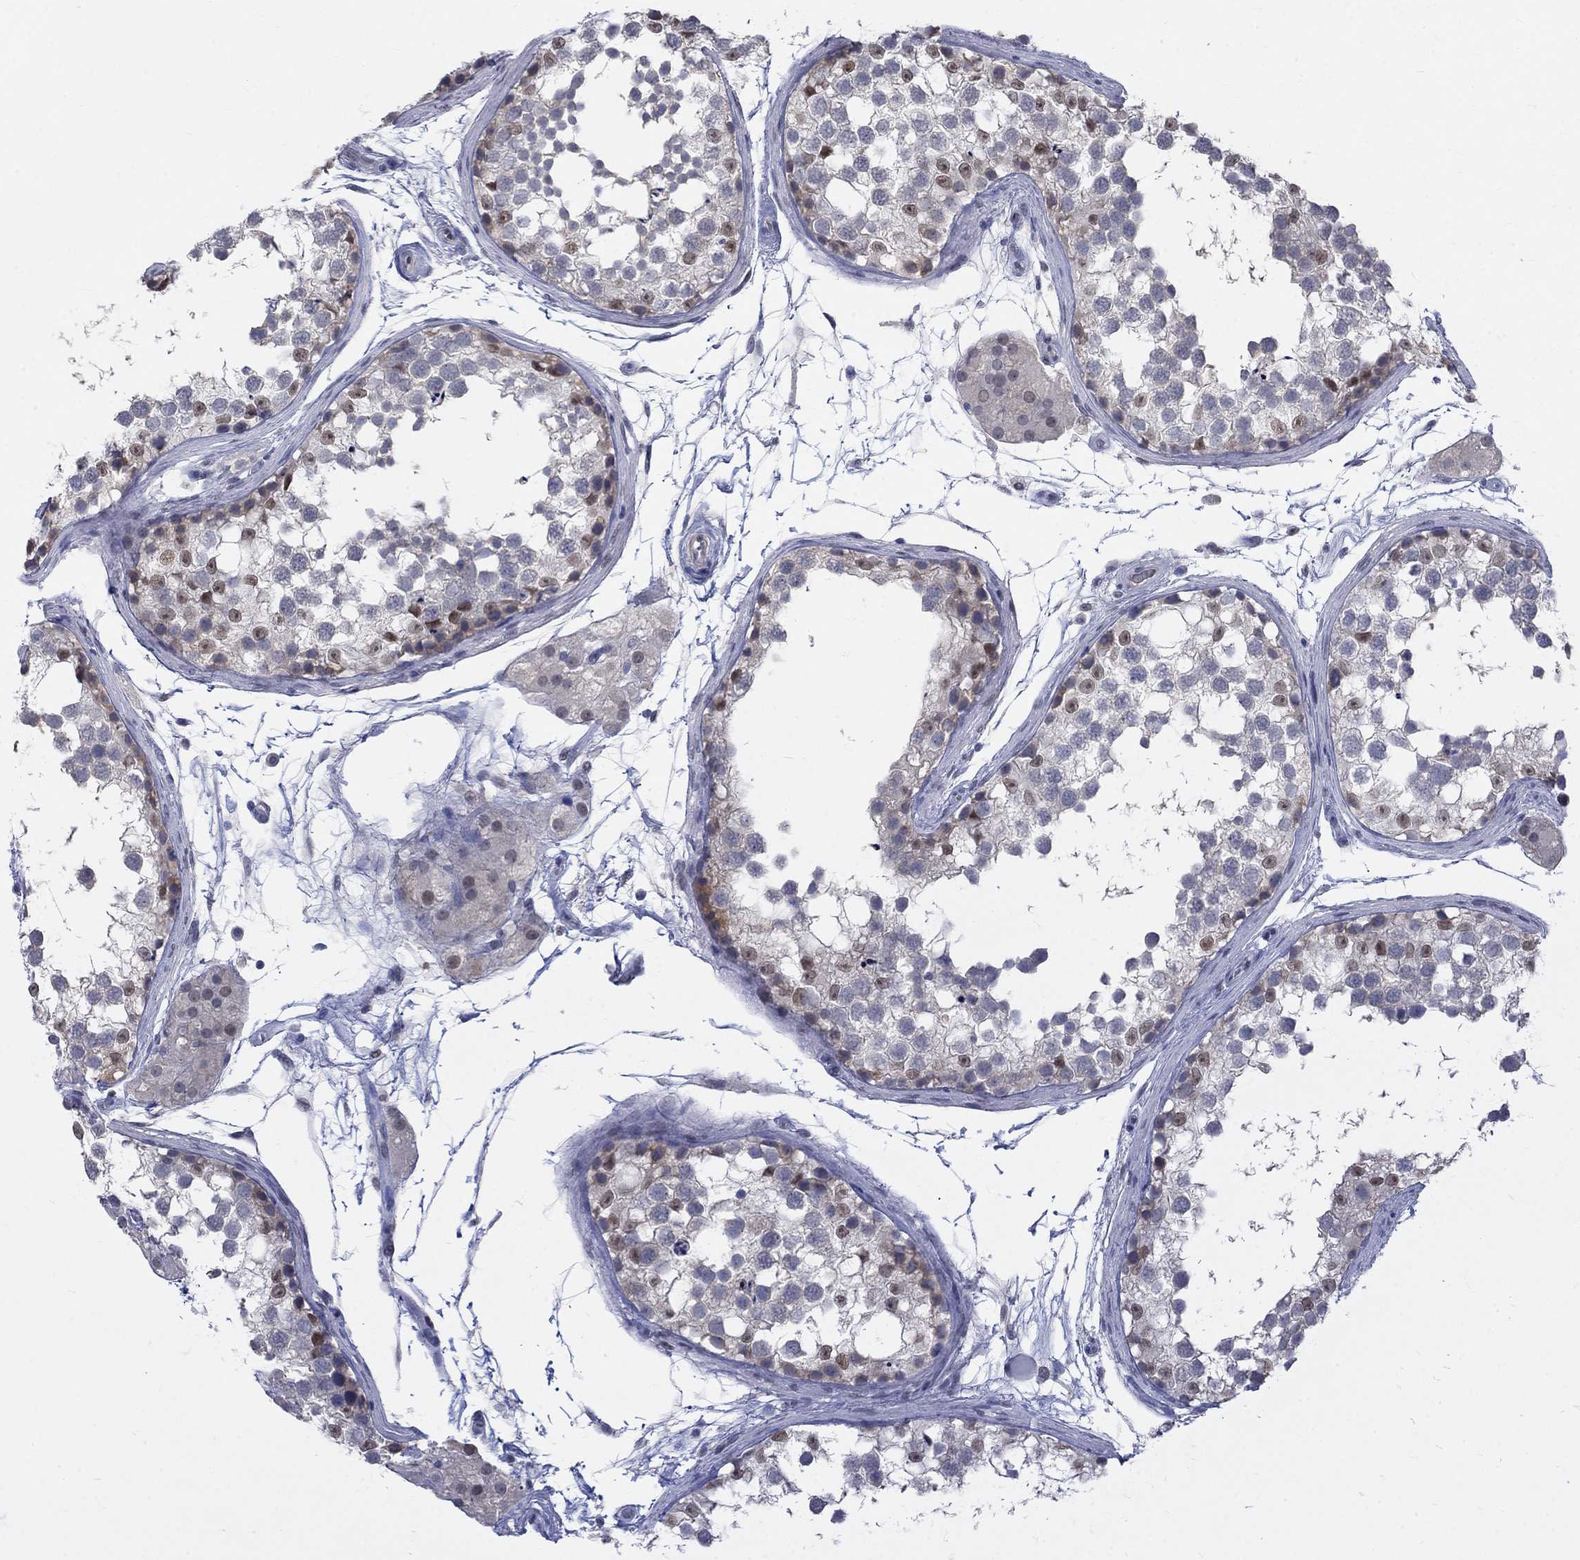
{"staining": {"intensity": "weak", "quantity": "<25%", "location": "nuclear"}, "tissue": "testis", "cell_type": "Cells in seminiferous ducts", "image_type": "normal", "snomed": [{"axis": "morphology", "description": "Normal tissue, NOS"}, {"axis": "morphology", "description": "Seminoma, NOS"}, {"axis": "topography", "description": "Testis"}], "caption": "A high-resolution photomicrograph shows immunohistochemistry (IHC) staining of normal testis, which demonstrates no significant positivity in cells in seminiferous ducts.", "gene": "EGFLAM", "patient": {"sex": "male", "age": 65}}